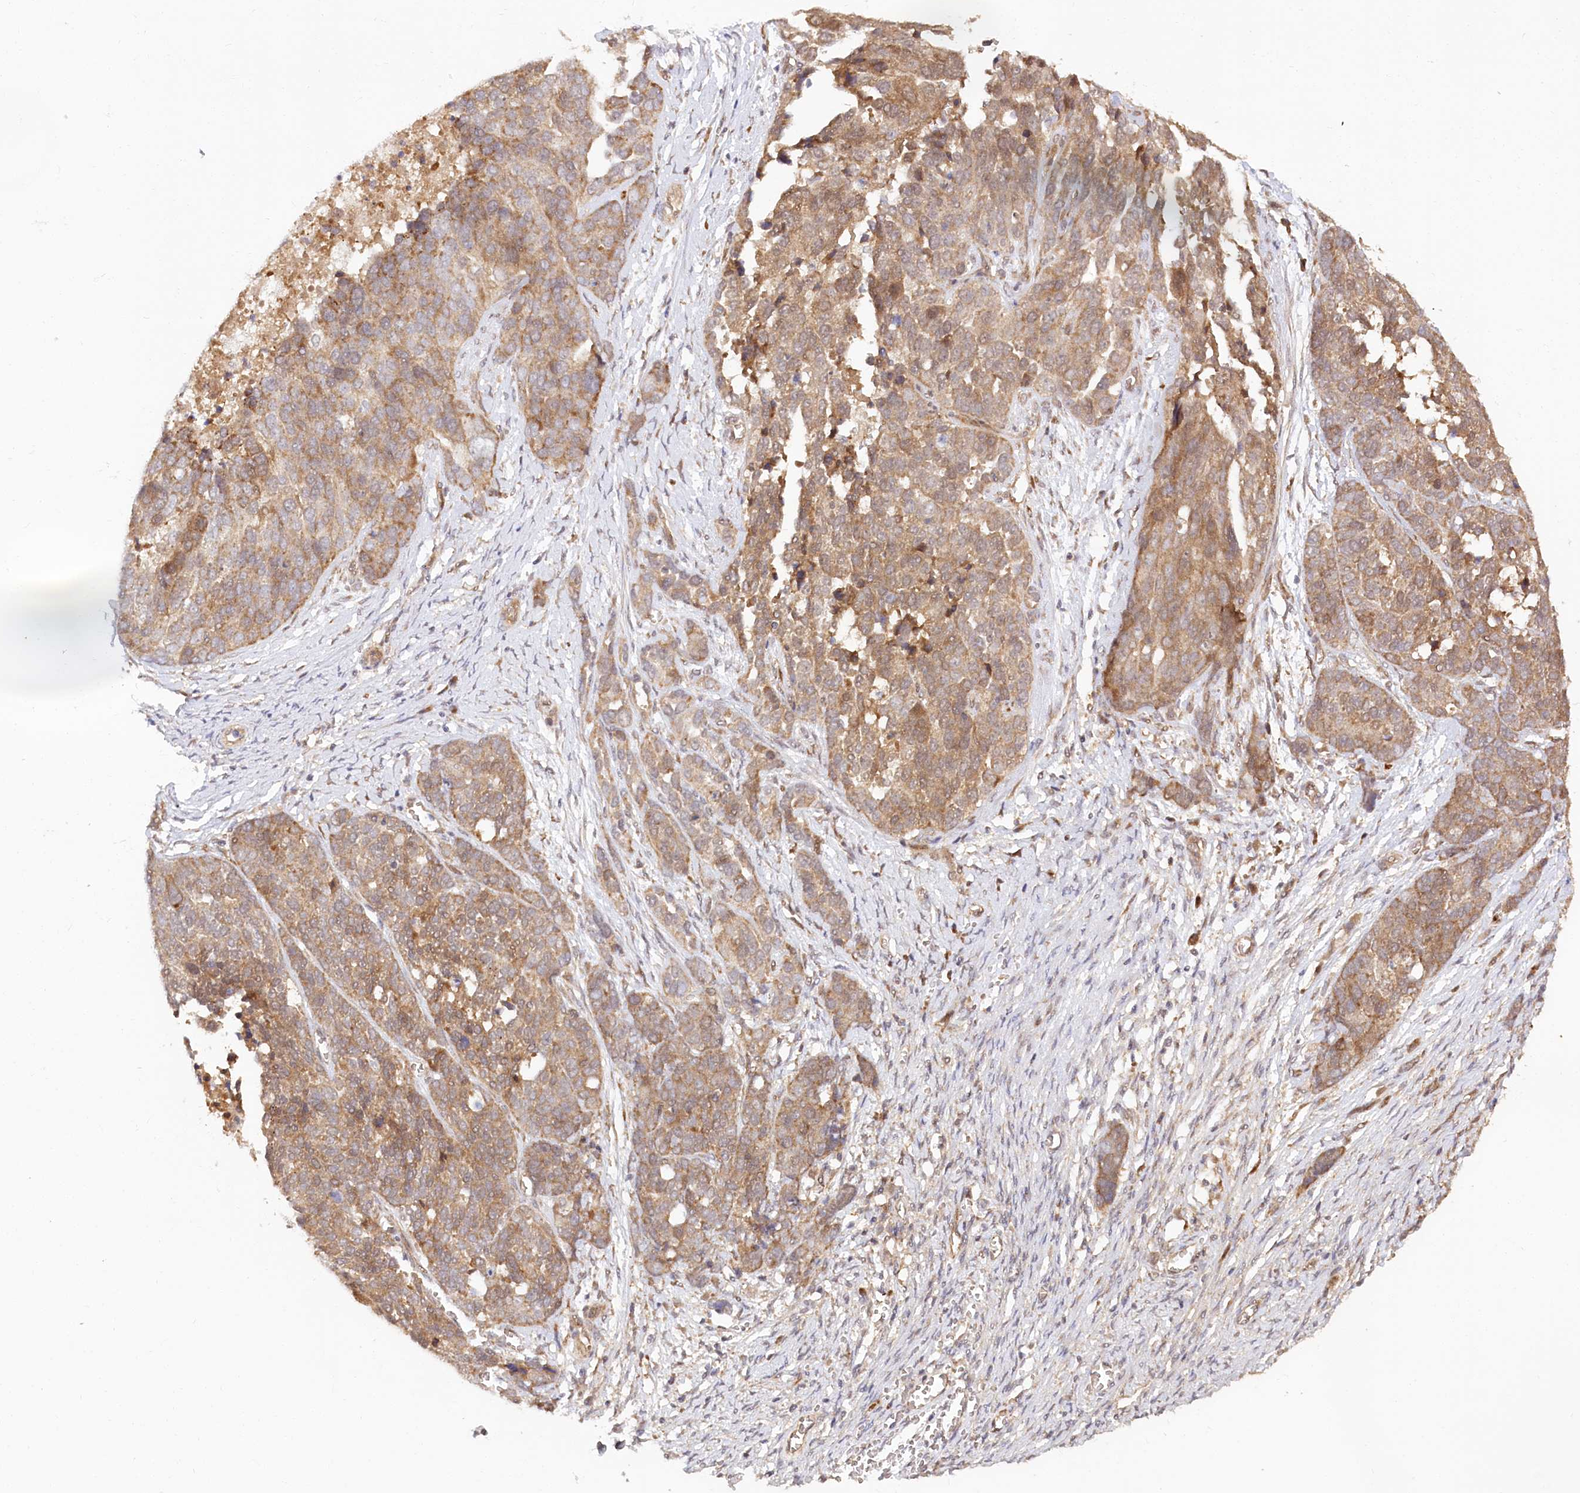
{"staining": {"intensity": "moderate", "quantity": ">75%", "location": "cytoplasmic/membranous"}, "tissue": "ovarian cancer", "cell_type": "Tumor cells", "image_type": "cancer", "snomed": [{"axis": "morphology", "description": "Cystadenocarcinoma, serous, NOS"}, {"axis": "topography", "description": "Ovary"}], "caption": "Human ovarian cancer stained with a protein marker displays moderate staining in tumor cells.", "gene": "CEP70", "patient": {"sex": "female", "age": 44}}